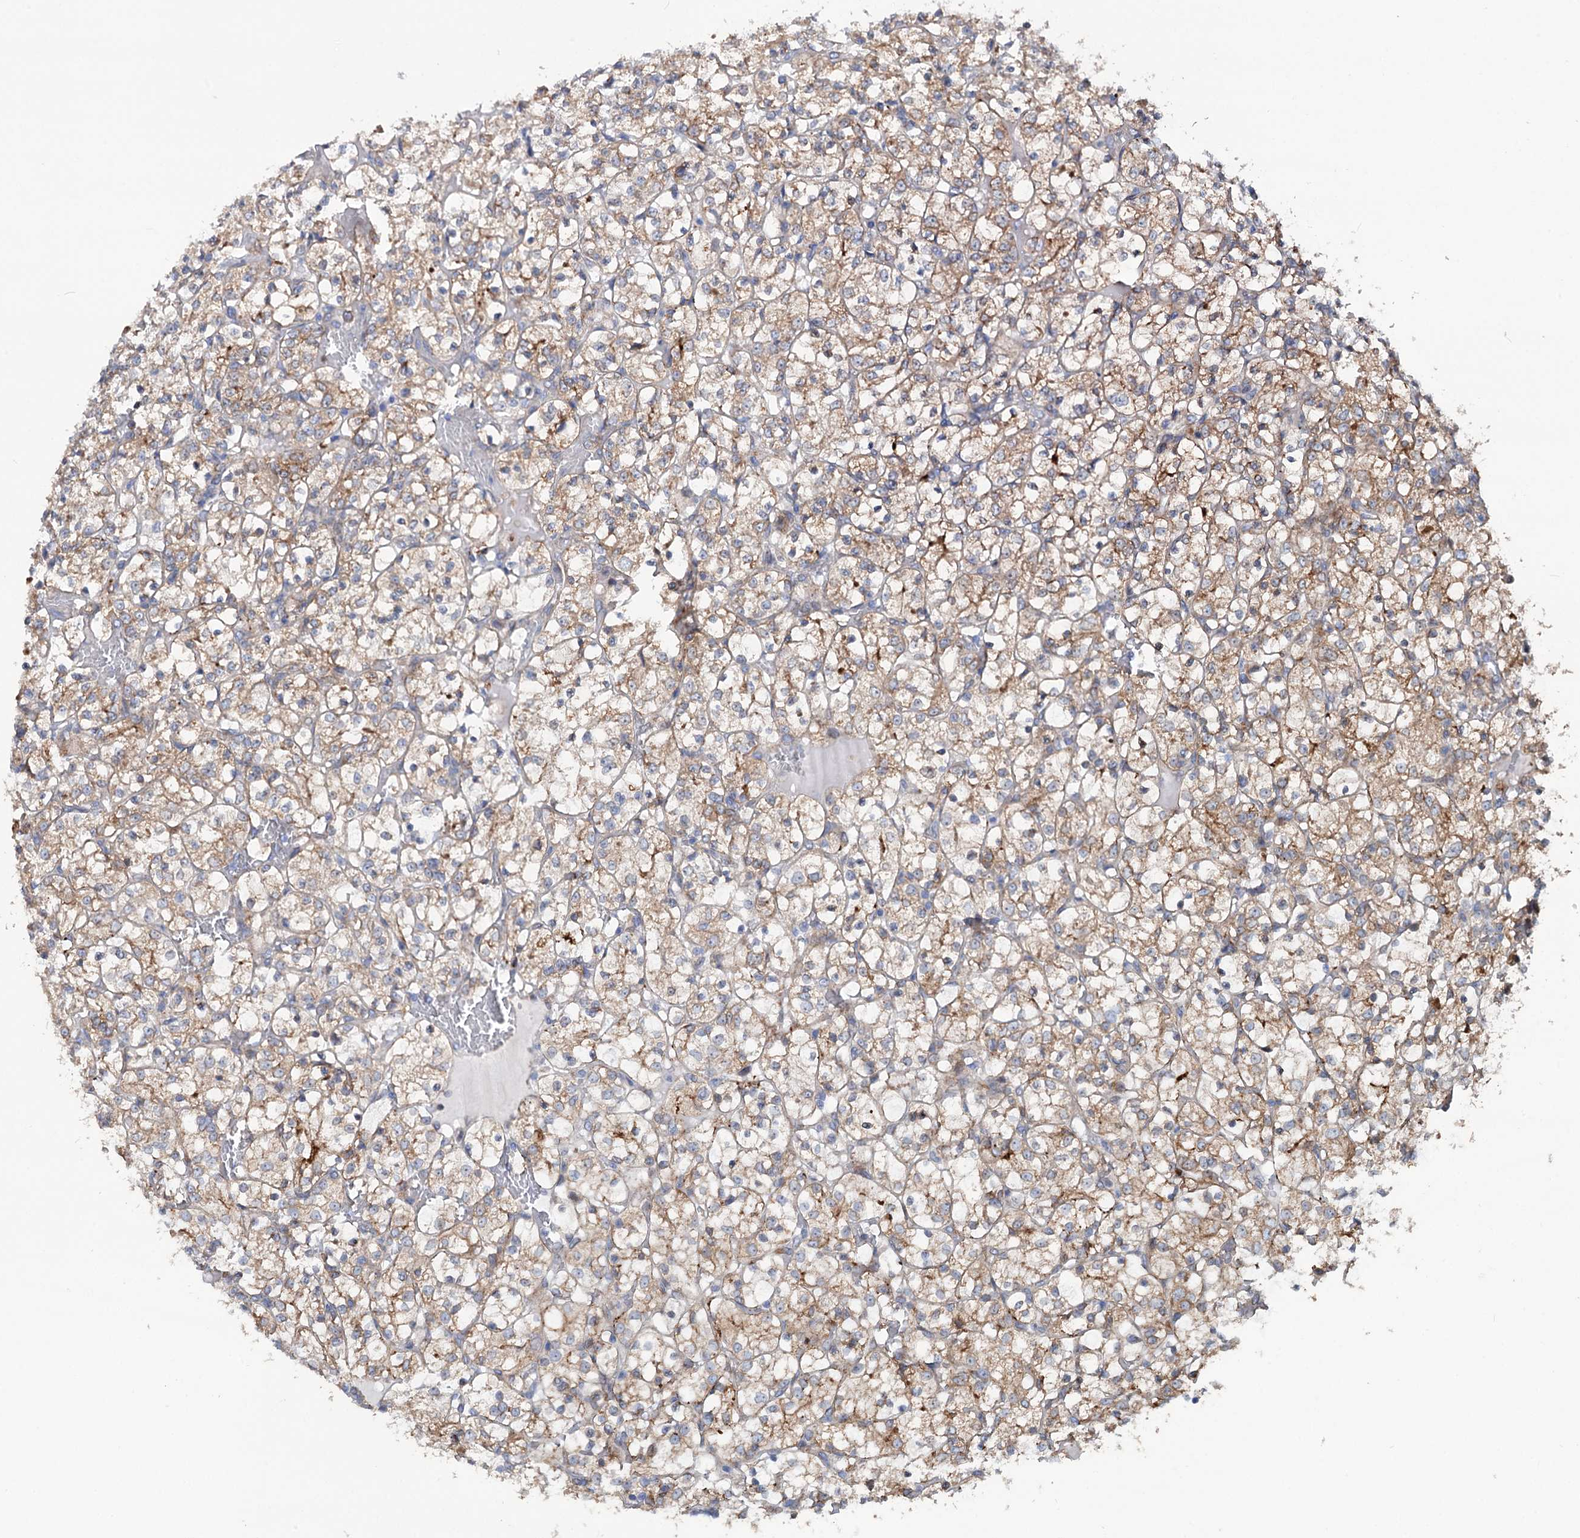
{"staining": {"intensity": "moderate", "quantity": ">75%", "location": "cytoplasmic/membranous"}, "tissue": "renal cancer", "cell_type": "Tumor cells", "image_type": "cancer", "snomed": [{"axis": "morphology", "description": "Adenocarcinoma, NOS"}, {"axis": "topography", "description": "Kidney"}], "caption": "A brown stain highlights moderate cytoplasmic/membranous positivity of a protein in human renal adenocarcinoma tumor cells.", "gene": "PTDSS2", "patient": {"sex": "female", "age": 69}}